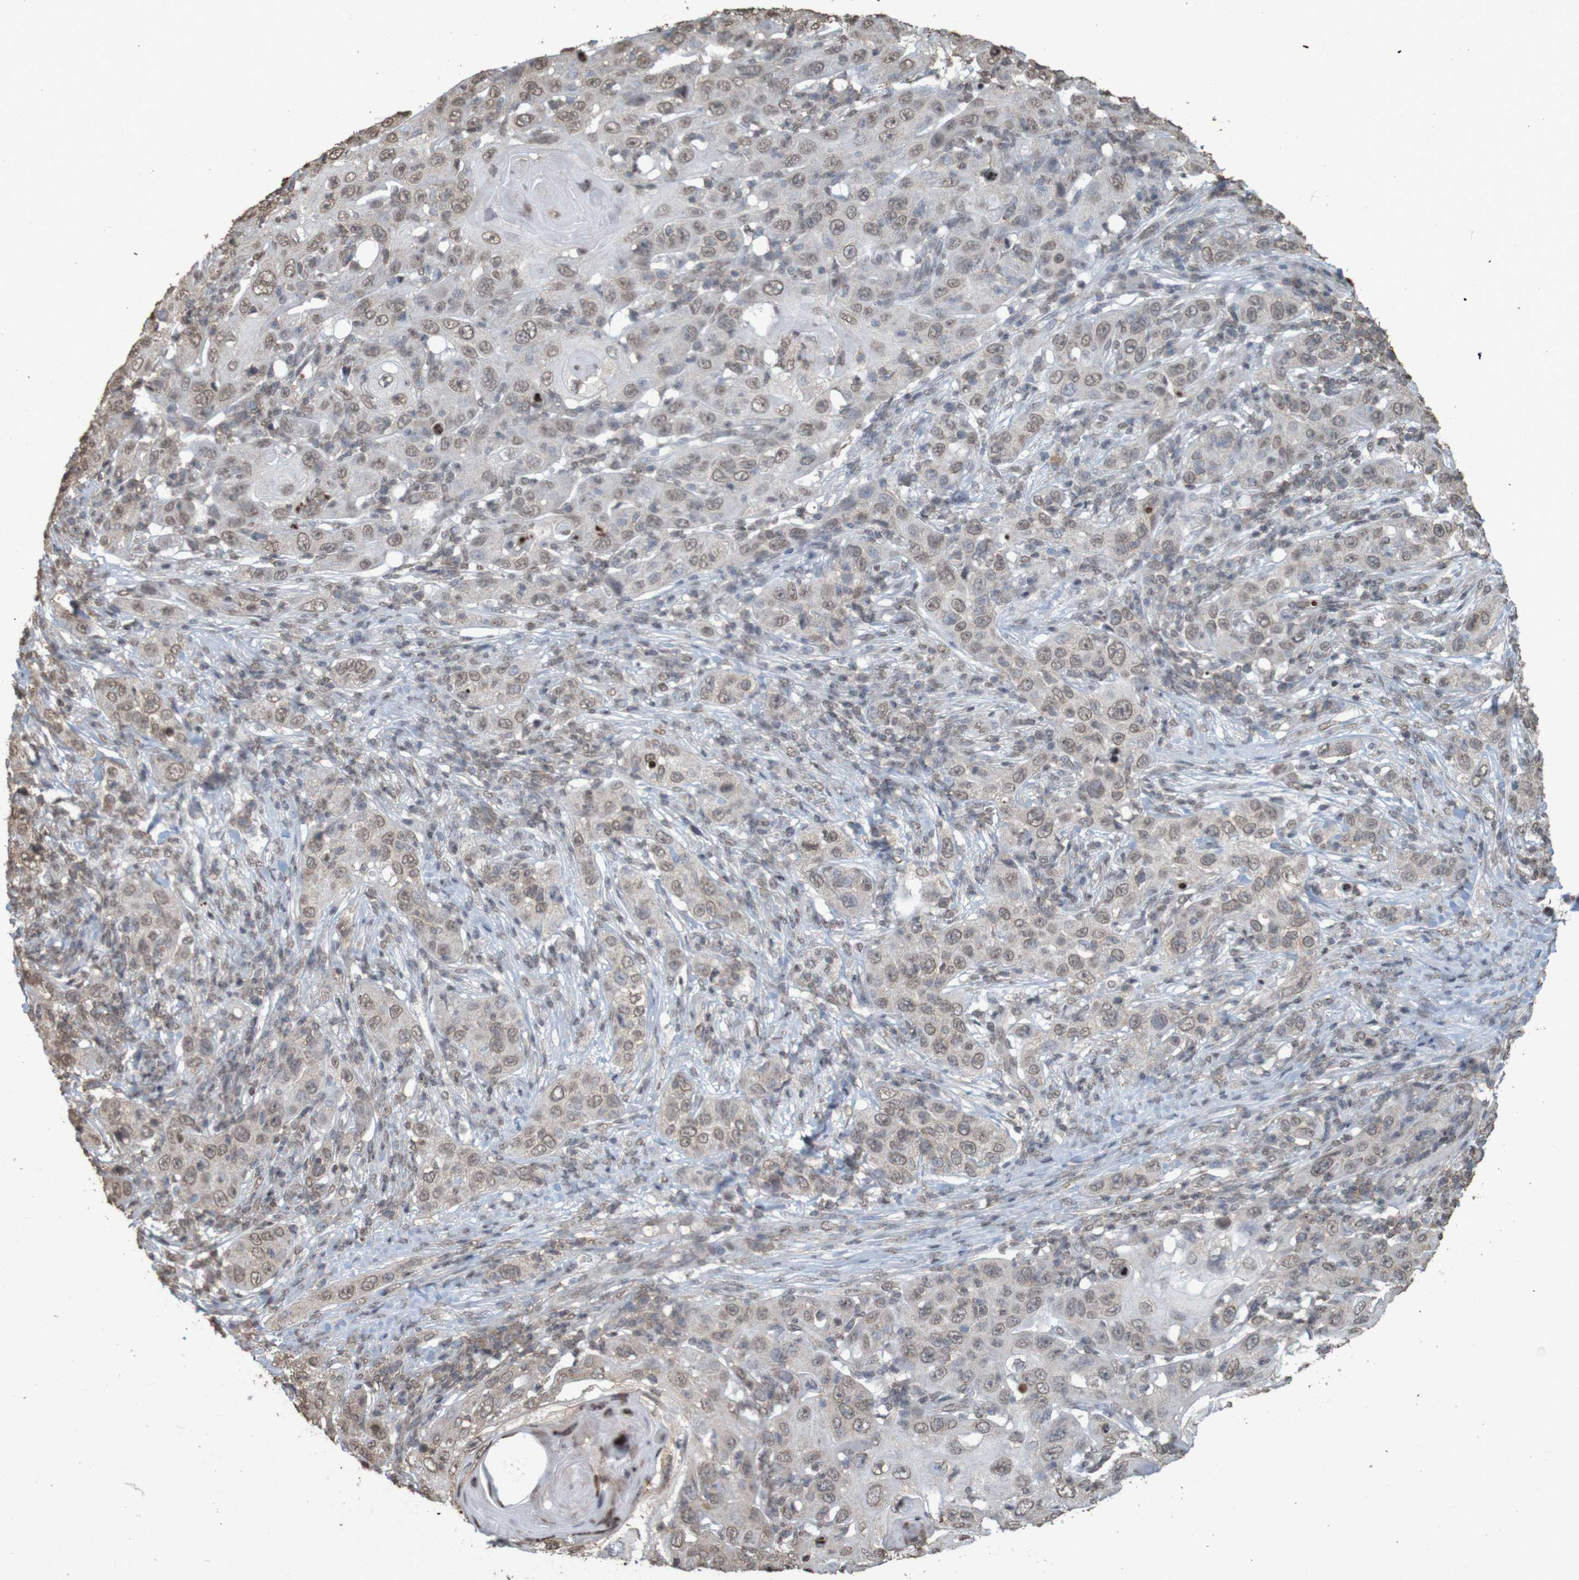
{"staining": {"intensity": "weak", "quantity": ">75%", "location": "nuclear"}, "tissue": "skin cancer", "cell_type": "Tumor cells", "image_type": "cancer", "snomed": [{"axis": "morphology", "description": "Squamous cell carcinoma, NOS"}, {"axis": "topography", "description": "Skin"}], "caption": "Brown immunohistochemical staining in skin cancer shows weak nuclear positivity in approximately >75% of tumor cells.", "gene": "GFI1", "patient": {"sex": "female", "age": 88}}